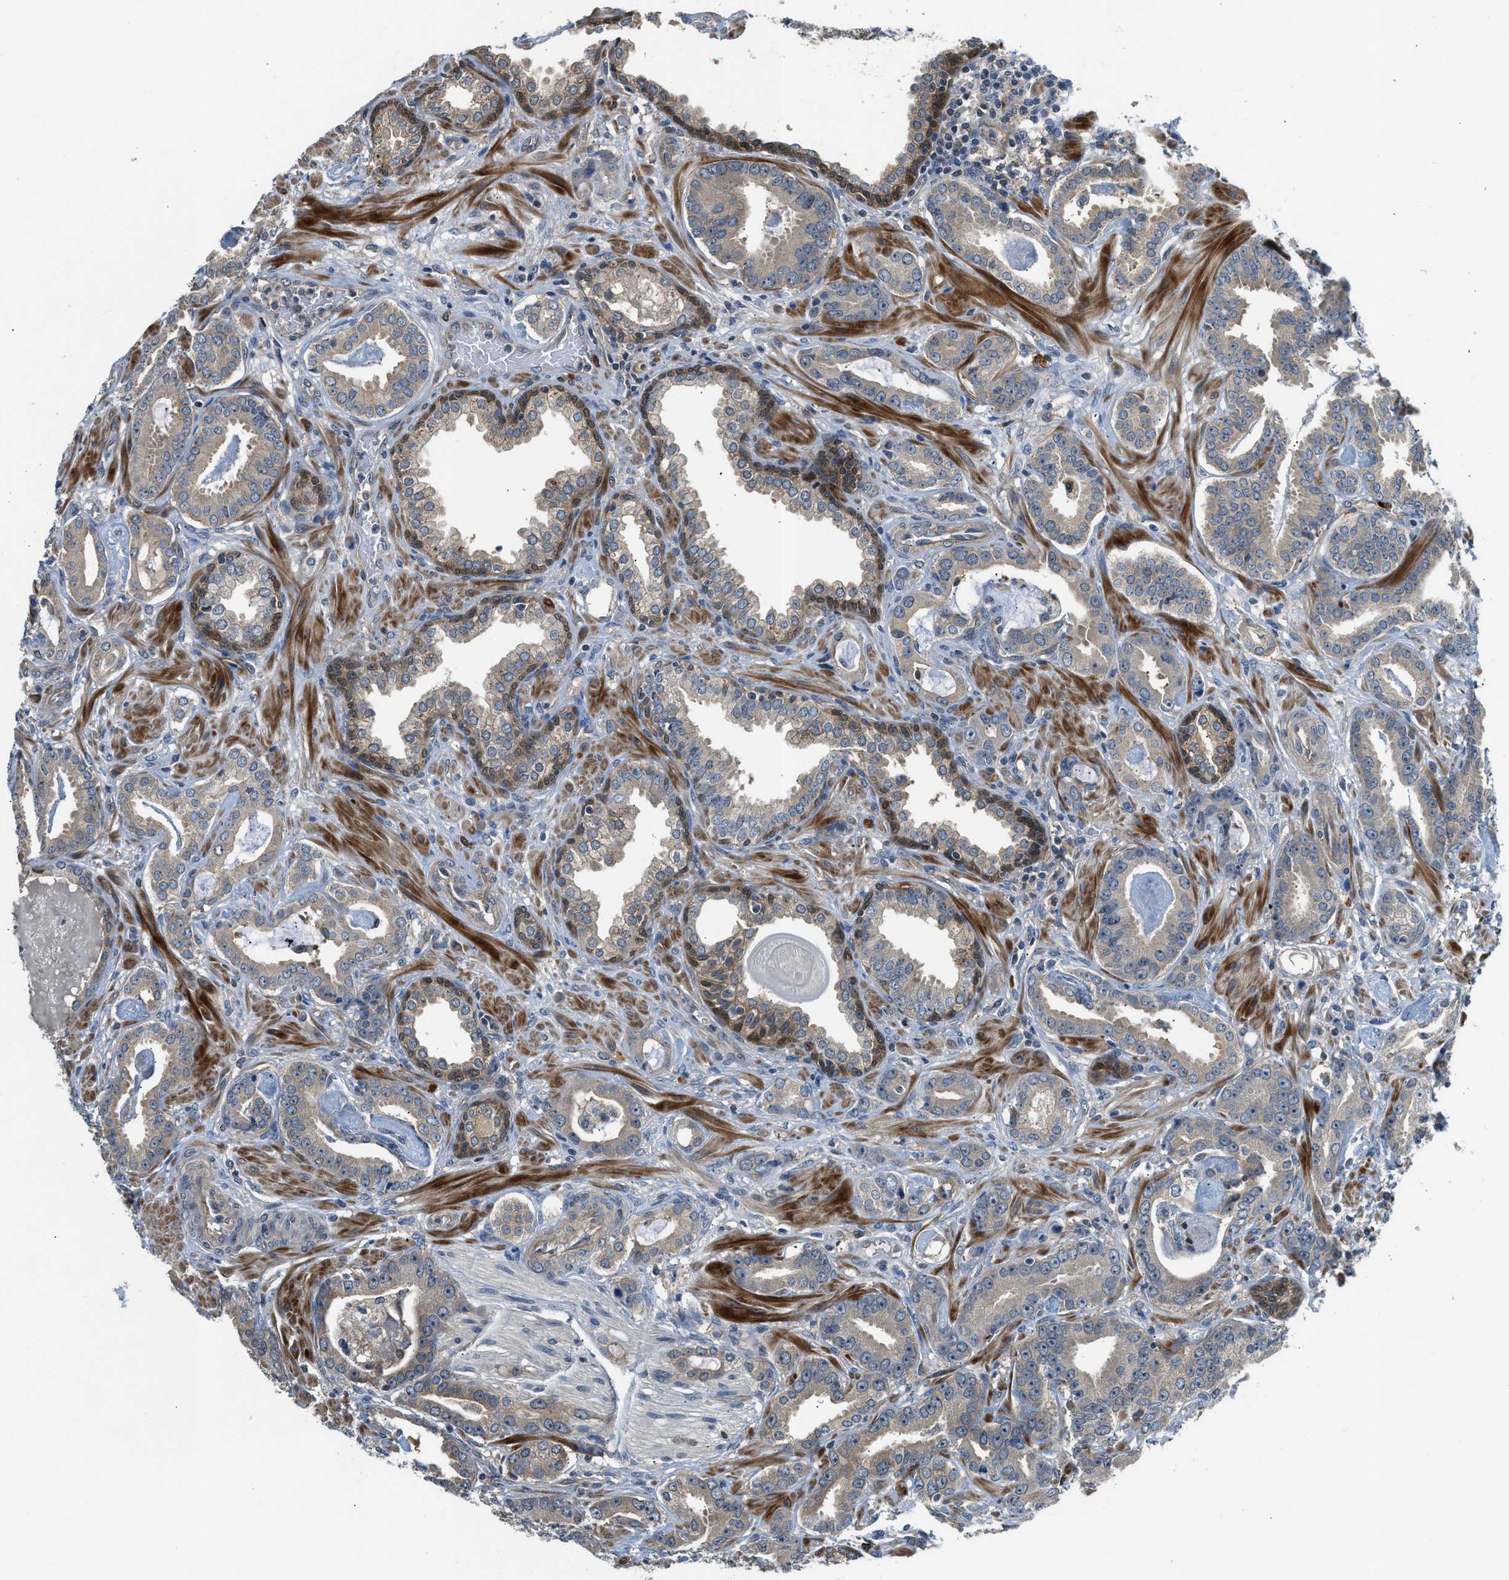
{"staining": {"intensity": "weak", "quantity": "<25%", "location": "cytoplasmic/membranous"}, "tissue": "prostate cancer", "cell_type": "Tumor cells", "image_type": "cancer", "snomed": [{"axis": "morphology", "description": "Adenocarcinoma, Low grade"}, {"axis": "topography", "description": "Prostate"}], "caption": "An IHC histopathology image of prostate cancer (adenocarcinoma (low-grade)) is shown. There is no staining in tumor cells of prostate cancer (adenocarcinoma (low-grade)).", "gene": "CBLB", "patient": {"sex": "male", "age": 65}}